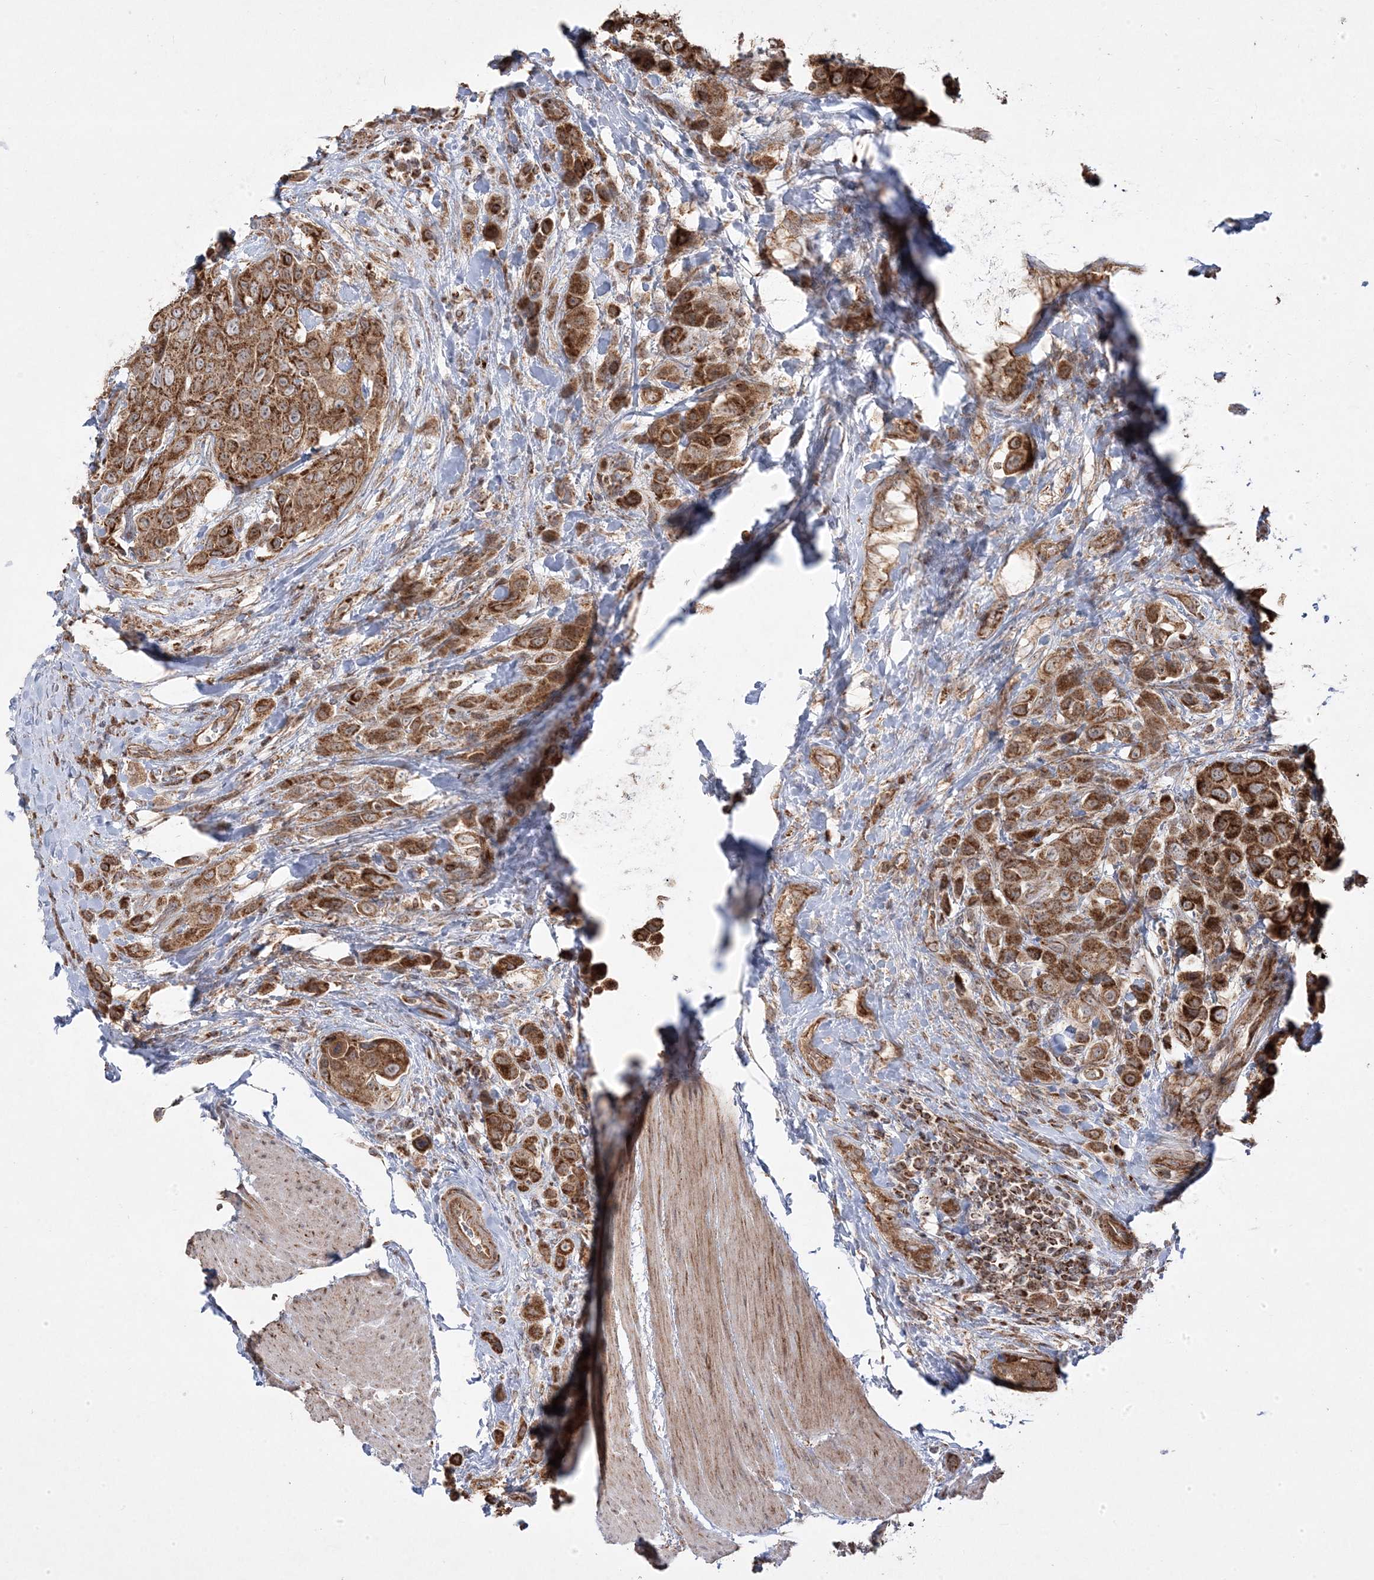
{"staining": {"intensity": "strong", "quantity": ">75%", "location": "cytoplasmic/membranous"}, "tissue": "urothelial cancer", "cell_type": "Tumor cells", "image_type": "cancer", "snomed": [{"axis": "morphology", "description": "Urothelial carcinoma, High grade"}, {"axis": "topography", "description": "Urinary bladder"}], "caption": "Immunohistochemistry of urothelial cancer displays high levels of strong cytoplasmic/membranous staining in approximately >75% of tumor cells.", "gene": "CLUAP1", "patient": {"sex": "male", "age": 50}}